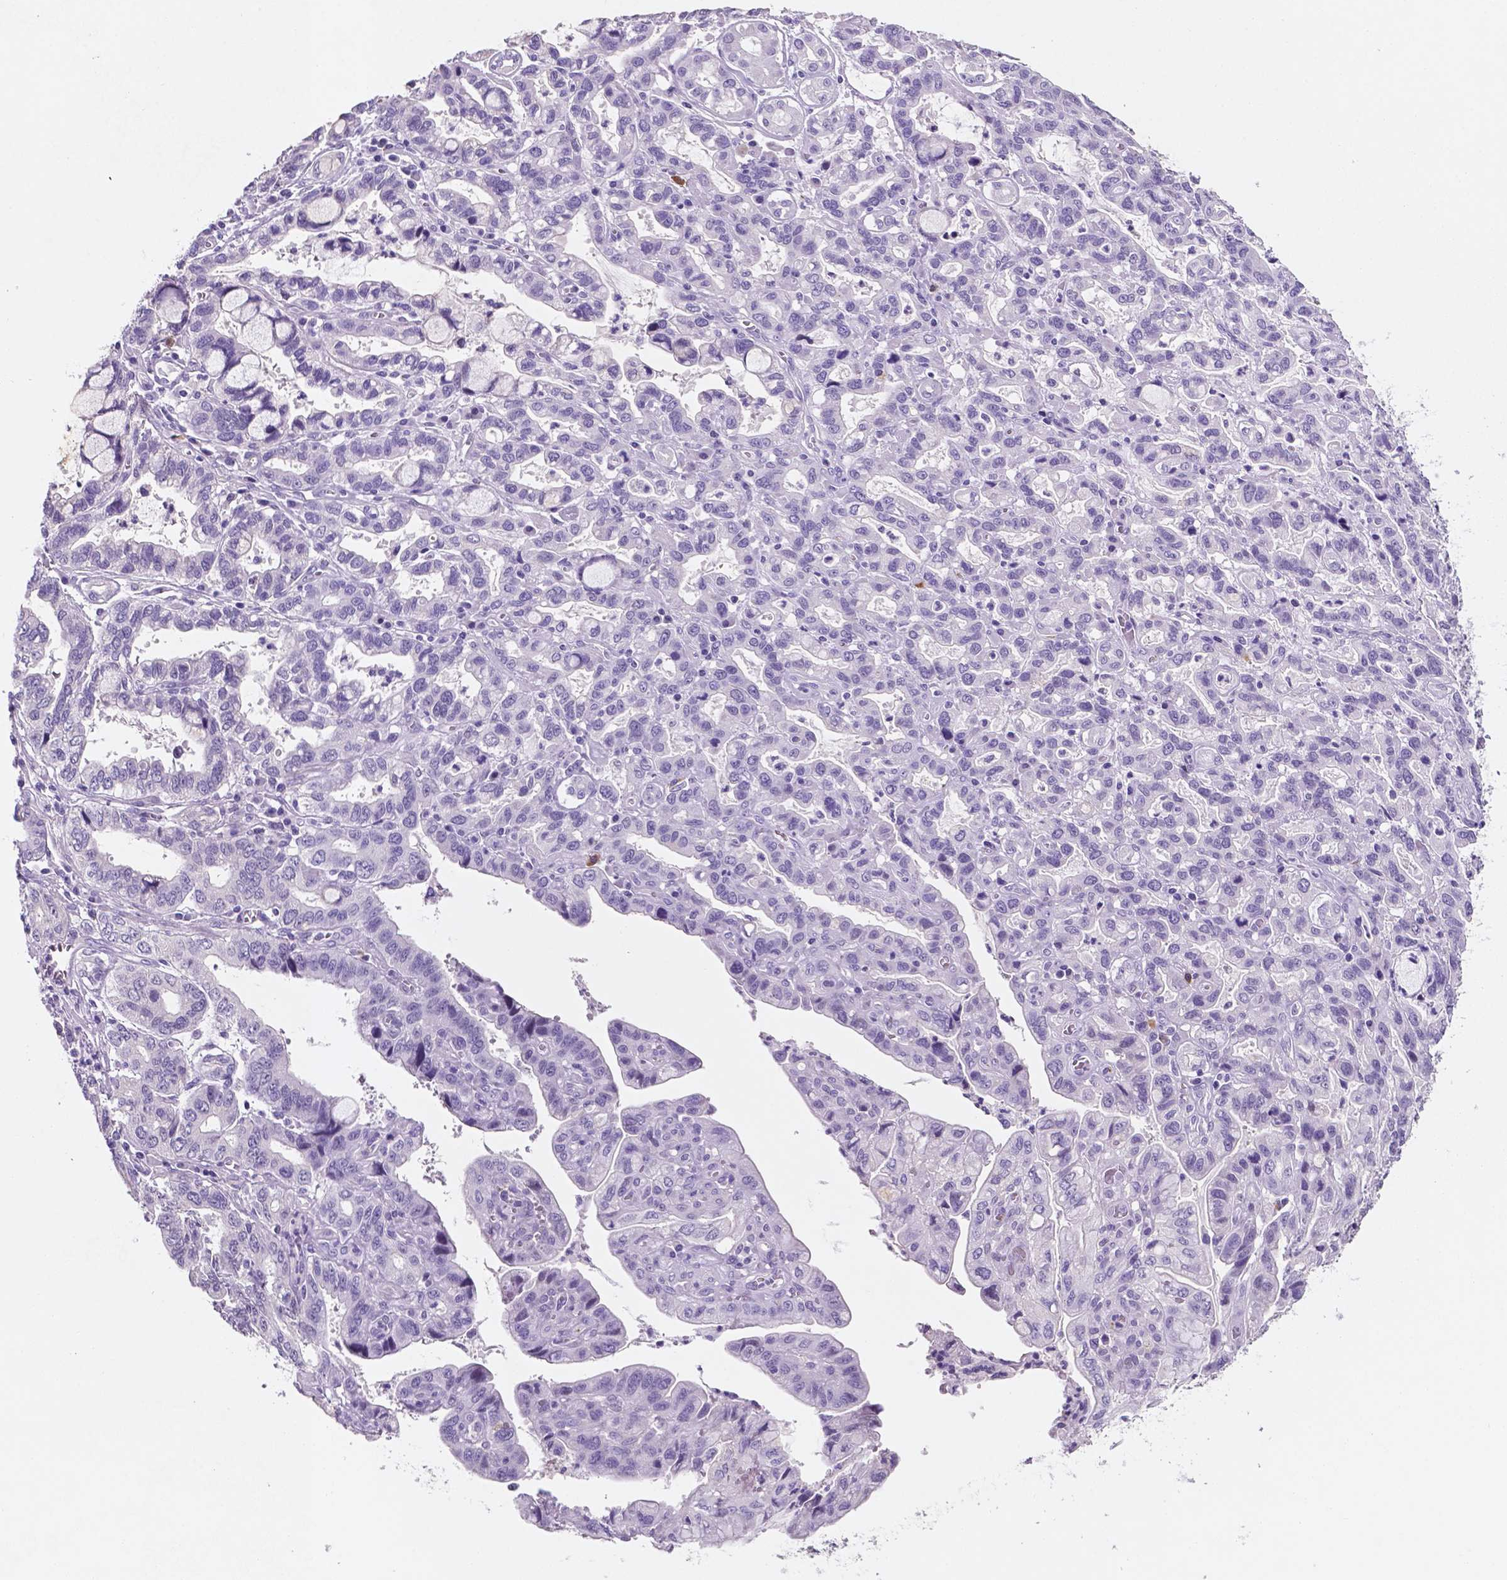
{"staining": {"intensity": "negative", "quantity": "none", "location": "none"}, "tissue": "stomach cancer", "cell_type": "Tumor cells", "image_type": "cancer", "snomed": [{"axis": "morphology", "description": "Adenocarcinoma, NOS"}, {"axis": "topography", "description": "Stomach, lower"}], "caption": "Tumor cells show no significant positivity in stomach adenocarcinoma.", "gene": "EBLN2", "patient": {"sex": "female", "age": 76}}